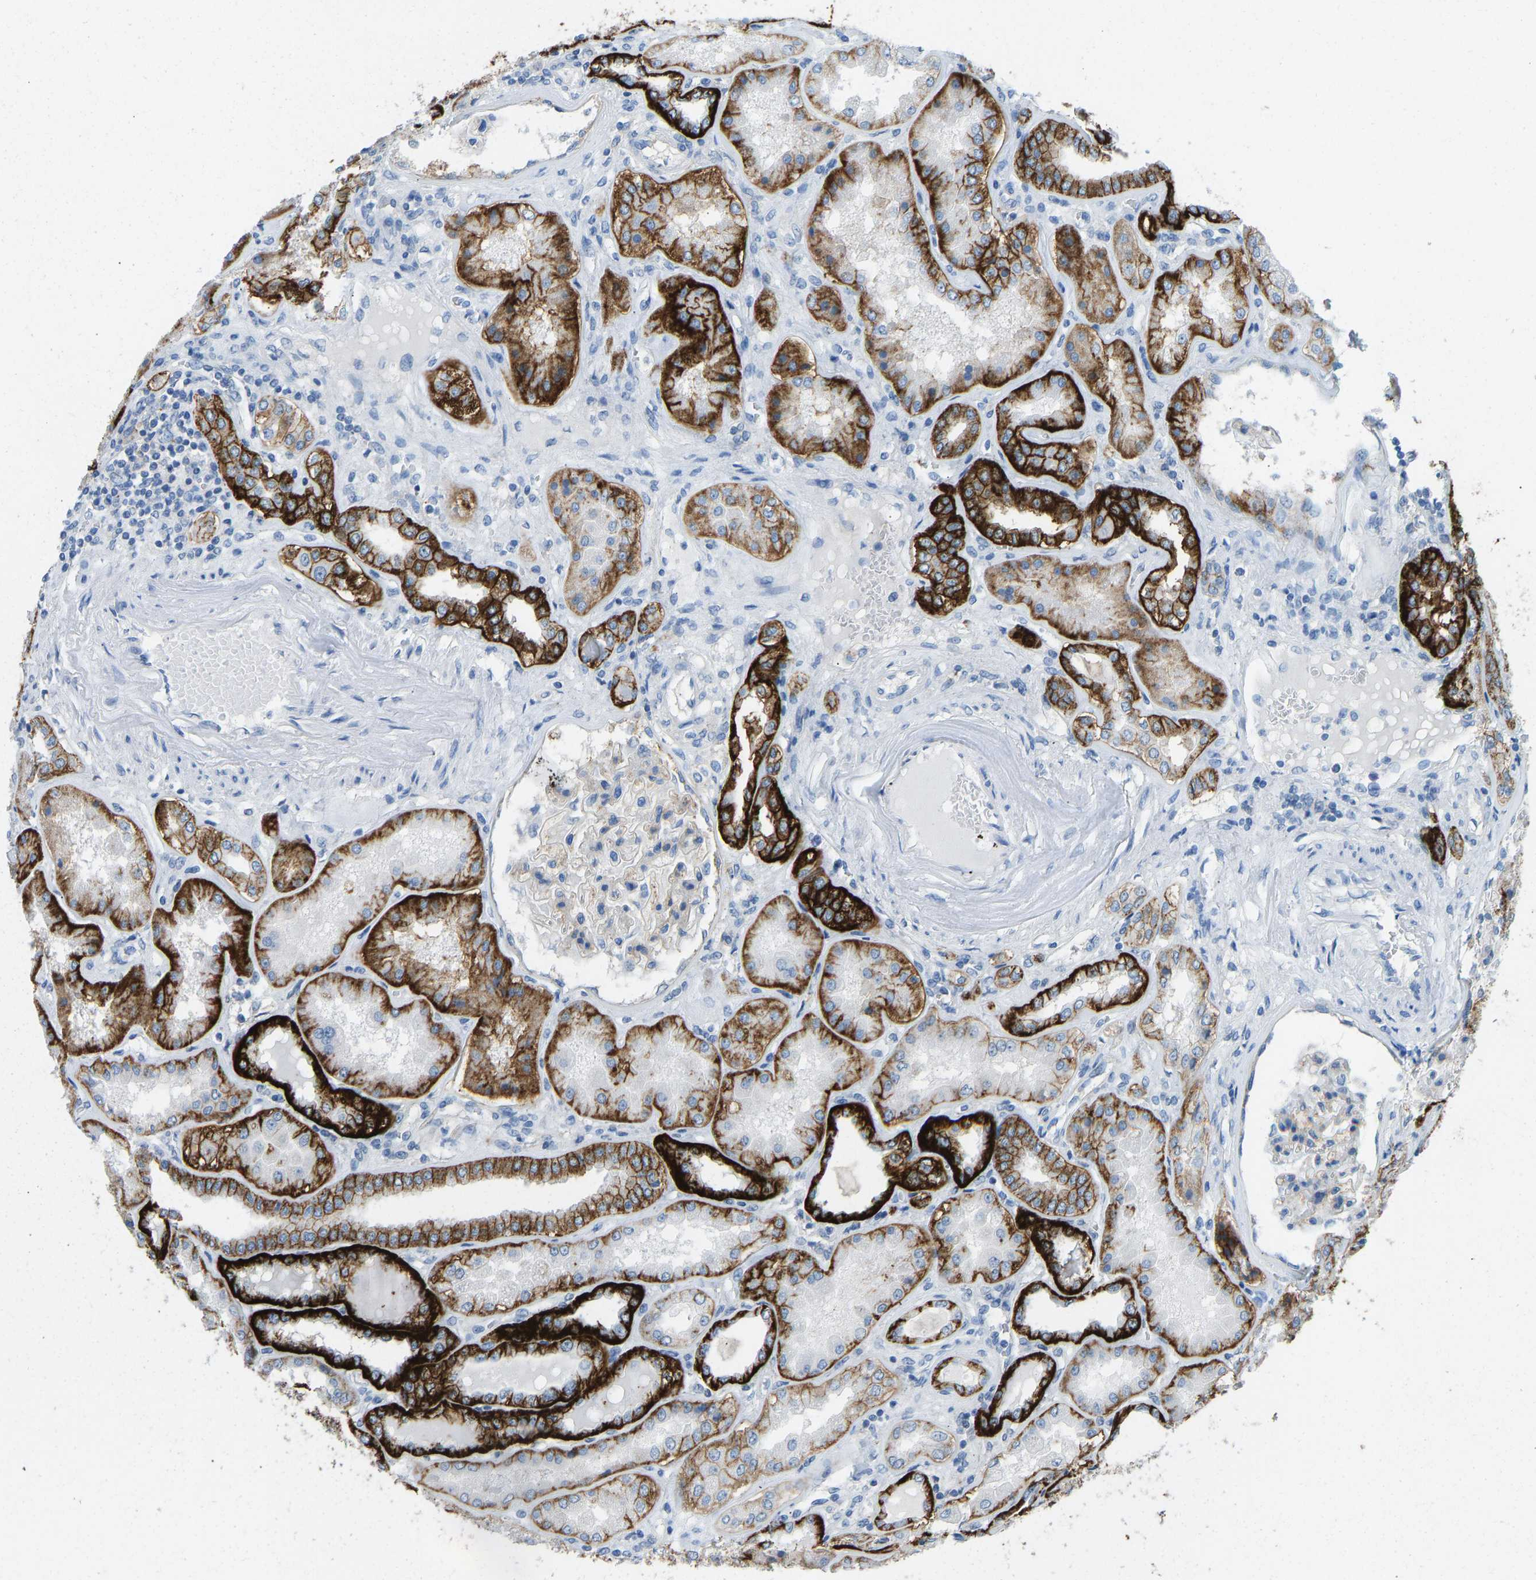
{"staining": {"intensity": "weak", "quantity": "<25%", "location": "cytoplasmic/membranous"}, "tissue": "kidney", "cell_type": "Cells in glomeruli", "image_type": "normal", "snomed": [{"axis": "morphology", "description": "Normal tissue, NOS"}, {"axis": "topography", "description": "Kidney"}], "caption": "This is a histopathology image of IHC staining of normal kidney, which shows no staining in cells in glomeruli. (Immunohistochemistry, brightfield microscopy, high magnification).", "gene": "ATP1A1", "patient": {"sex": "female", "age": 56}}